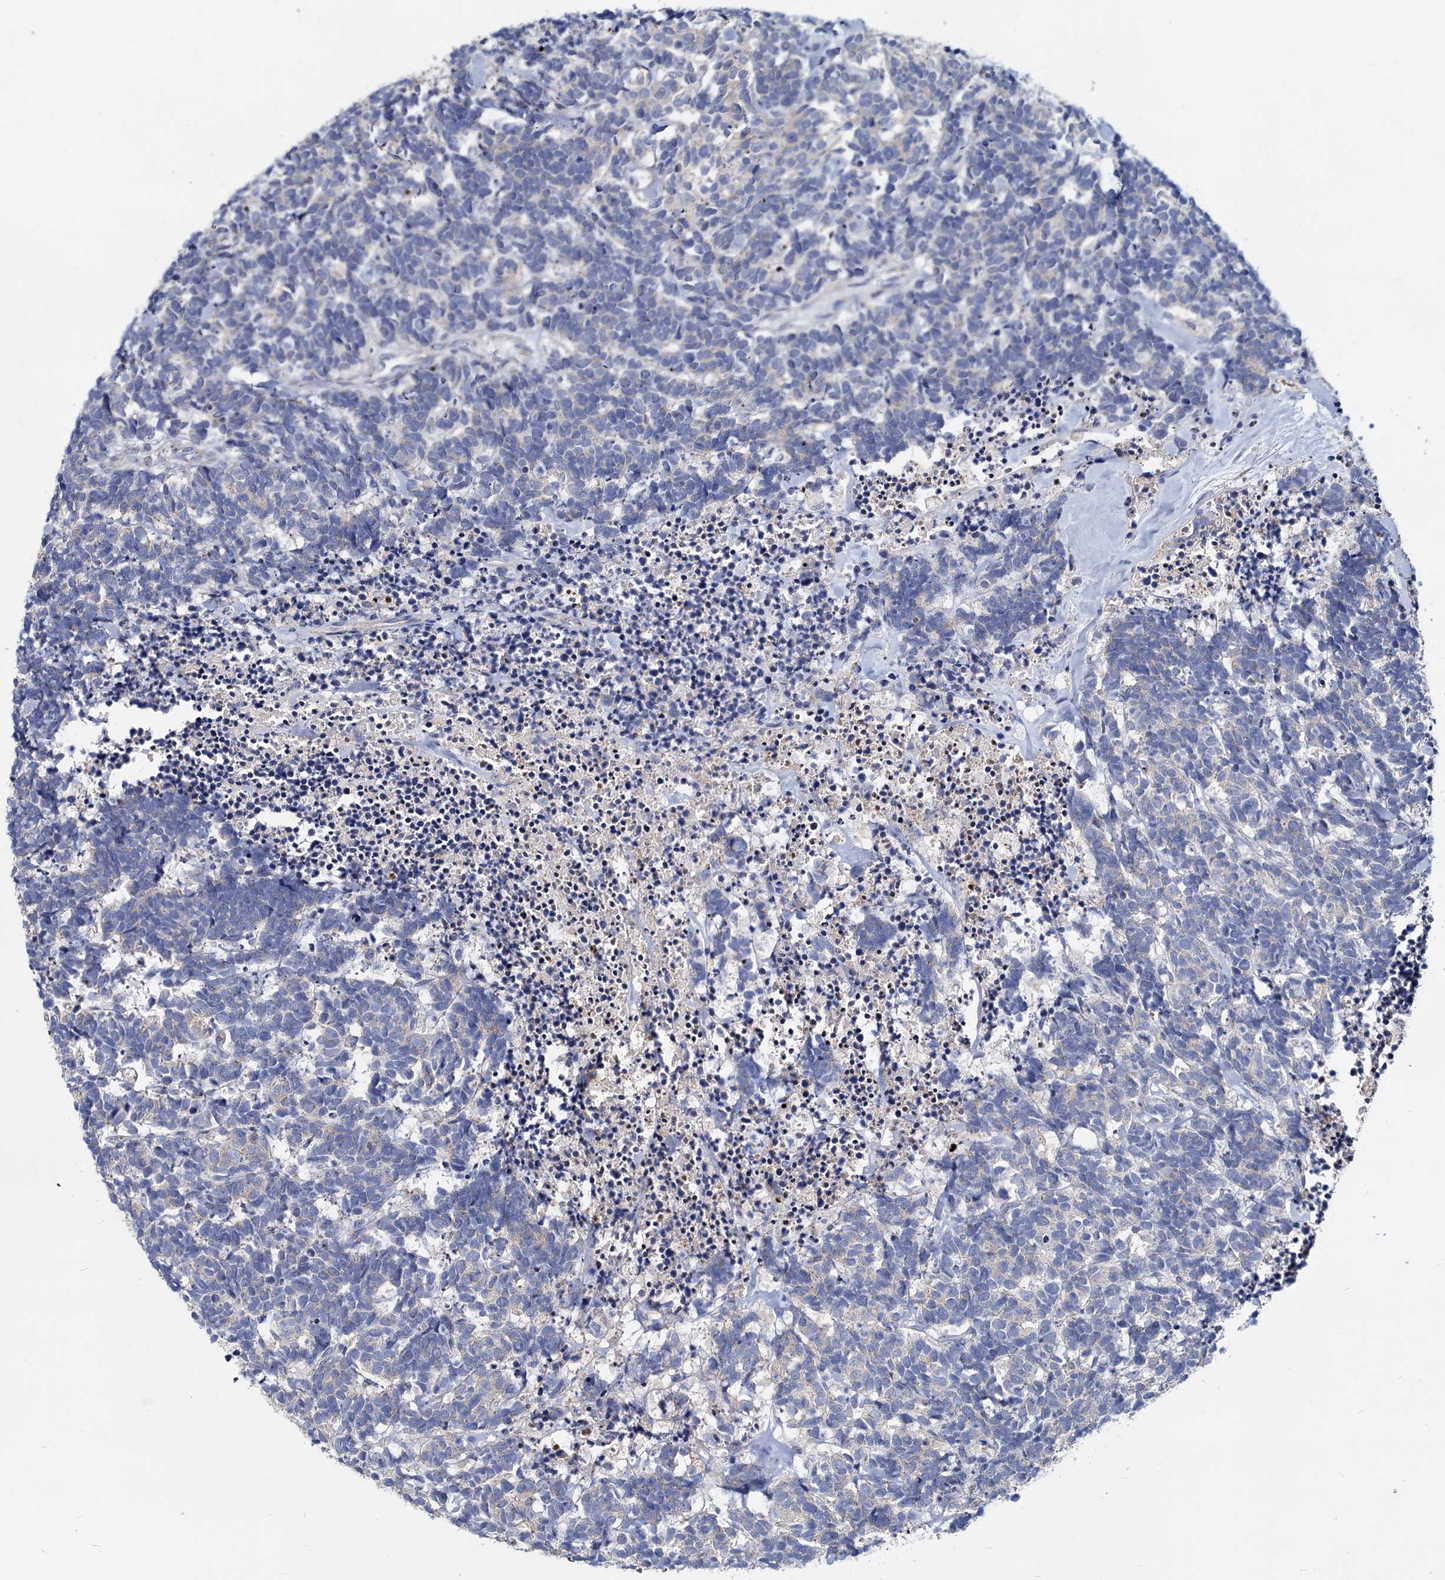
{"staining": {"intensity": "negative", "quantity": "none", "location": "none"}, "tissue": "carcinoid", "cell_type": "Tumor cells", "image_type": "cancer", "snomed": [{"axis": "morphology", "description": "Carcinoma, NOS"}, {"axis": "morphology", "description": "Carcinoid, malignant, NOS"}, {"axis": "topography", "description": "Urinary bladder"}], "caption": "This is an immunohistochemistry (IHC) micrograph of human carcinoid. There is no staining in tumor cells.", "gene": "AGBL4", "patient": {"sex": "male", "age": 57}}